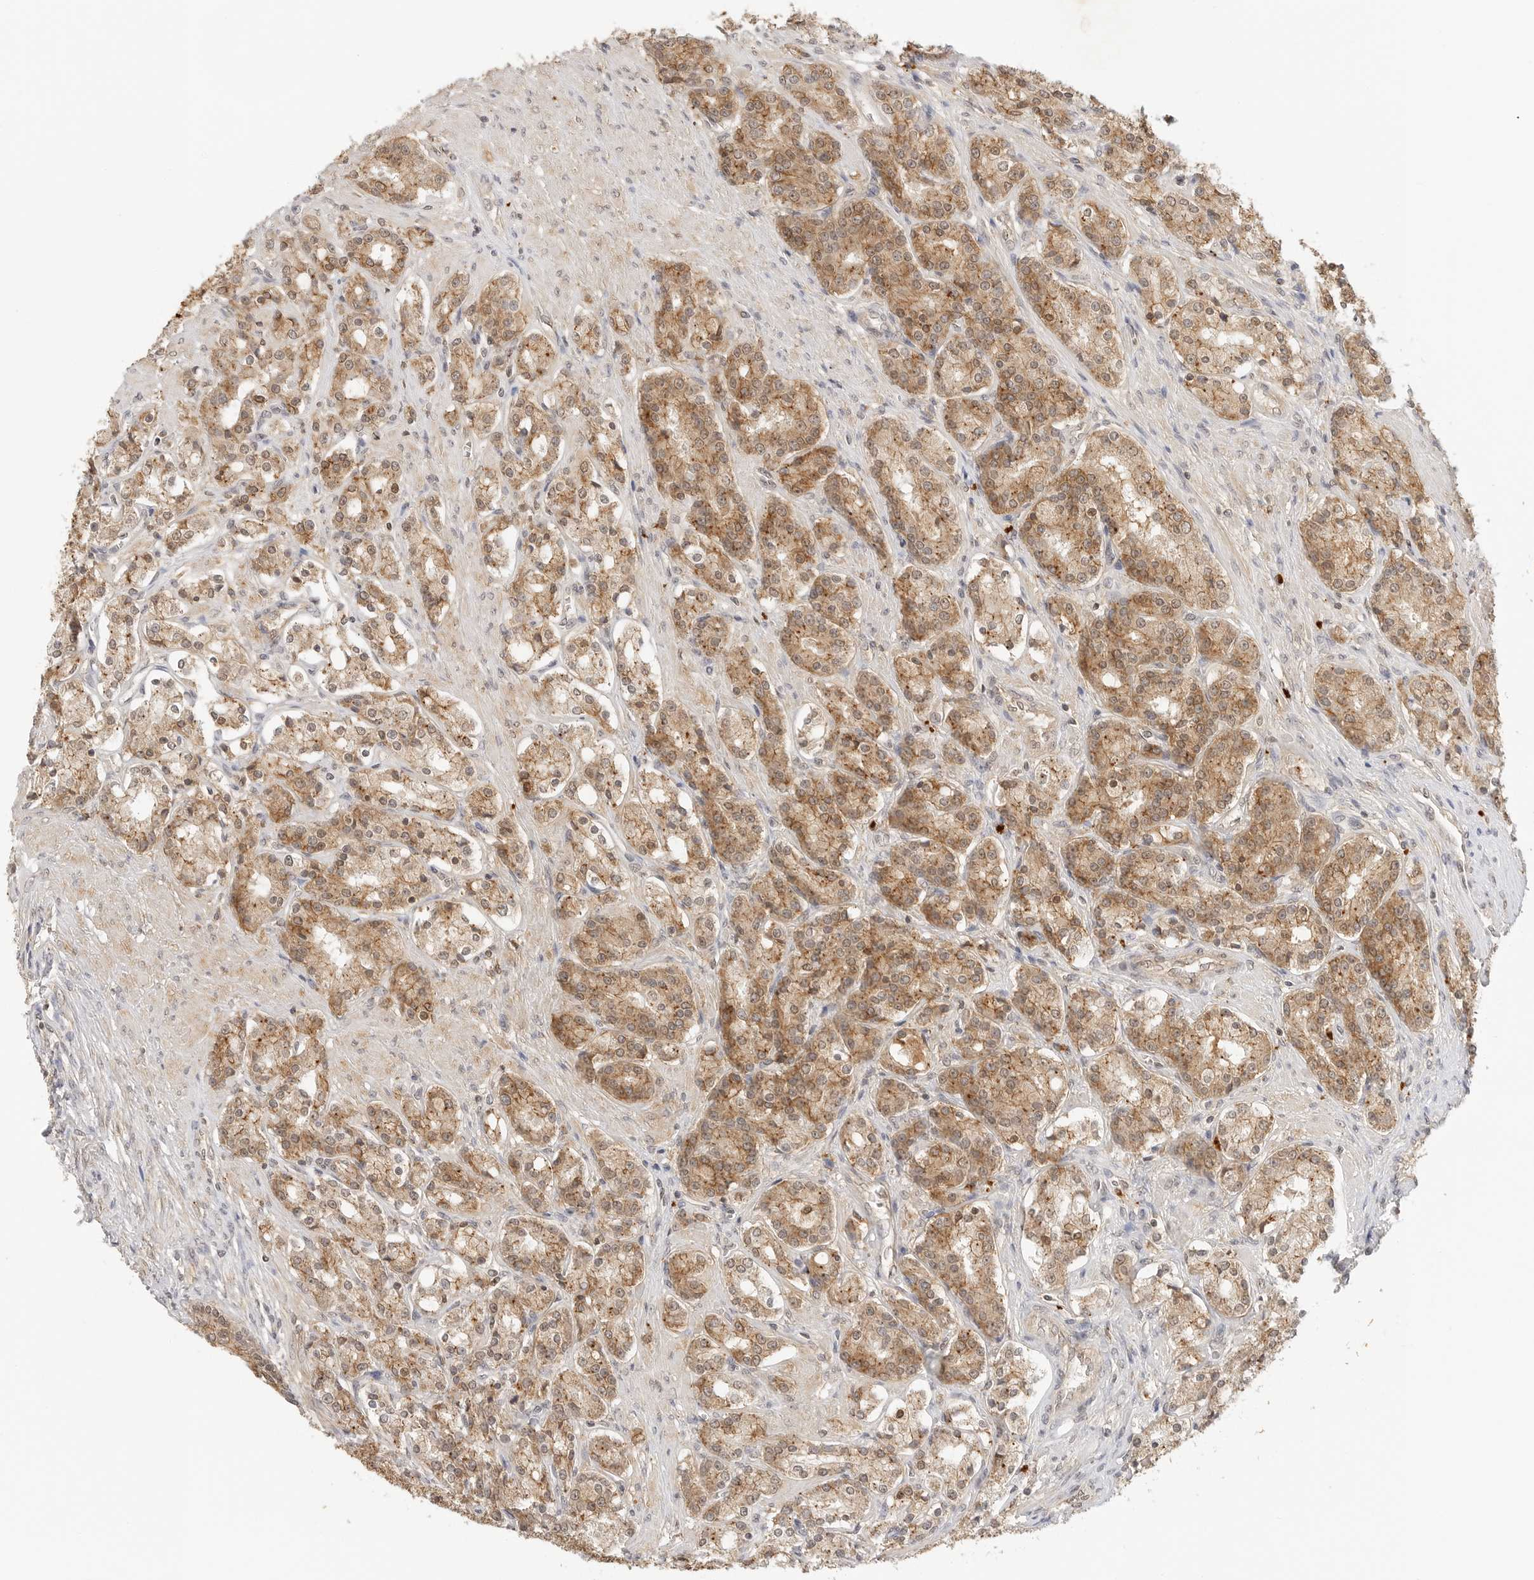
{"staining": {"intensity": "moderate", "quantity": ">75%", "location": "cytoplasmic/membranous"}, "tissue": "prostate cancer", "cell_type": "Tumor cells", "image_type": "cancer", "snomed": [{"axis": "morphology", "description": "Adenocarcinoma, High grade"}, {"axis": "topography", "description": "Prostate"}], "caption": "Protein expression analysis of human prostate adenocarcinoma (high-grade) reveals moderate cytoplasmic/membranous staining in about >75% of tumor cells.", "gene": "EPHA1", "patient": {"sex": "male", "age": 60}}